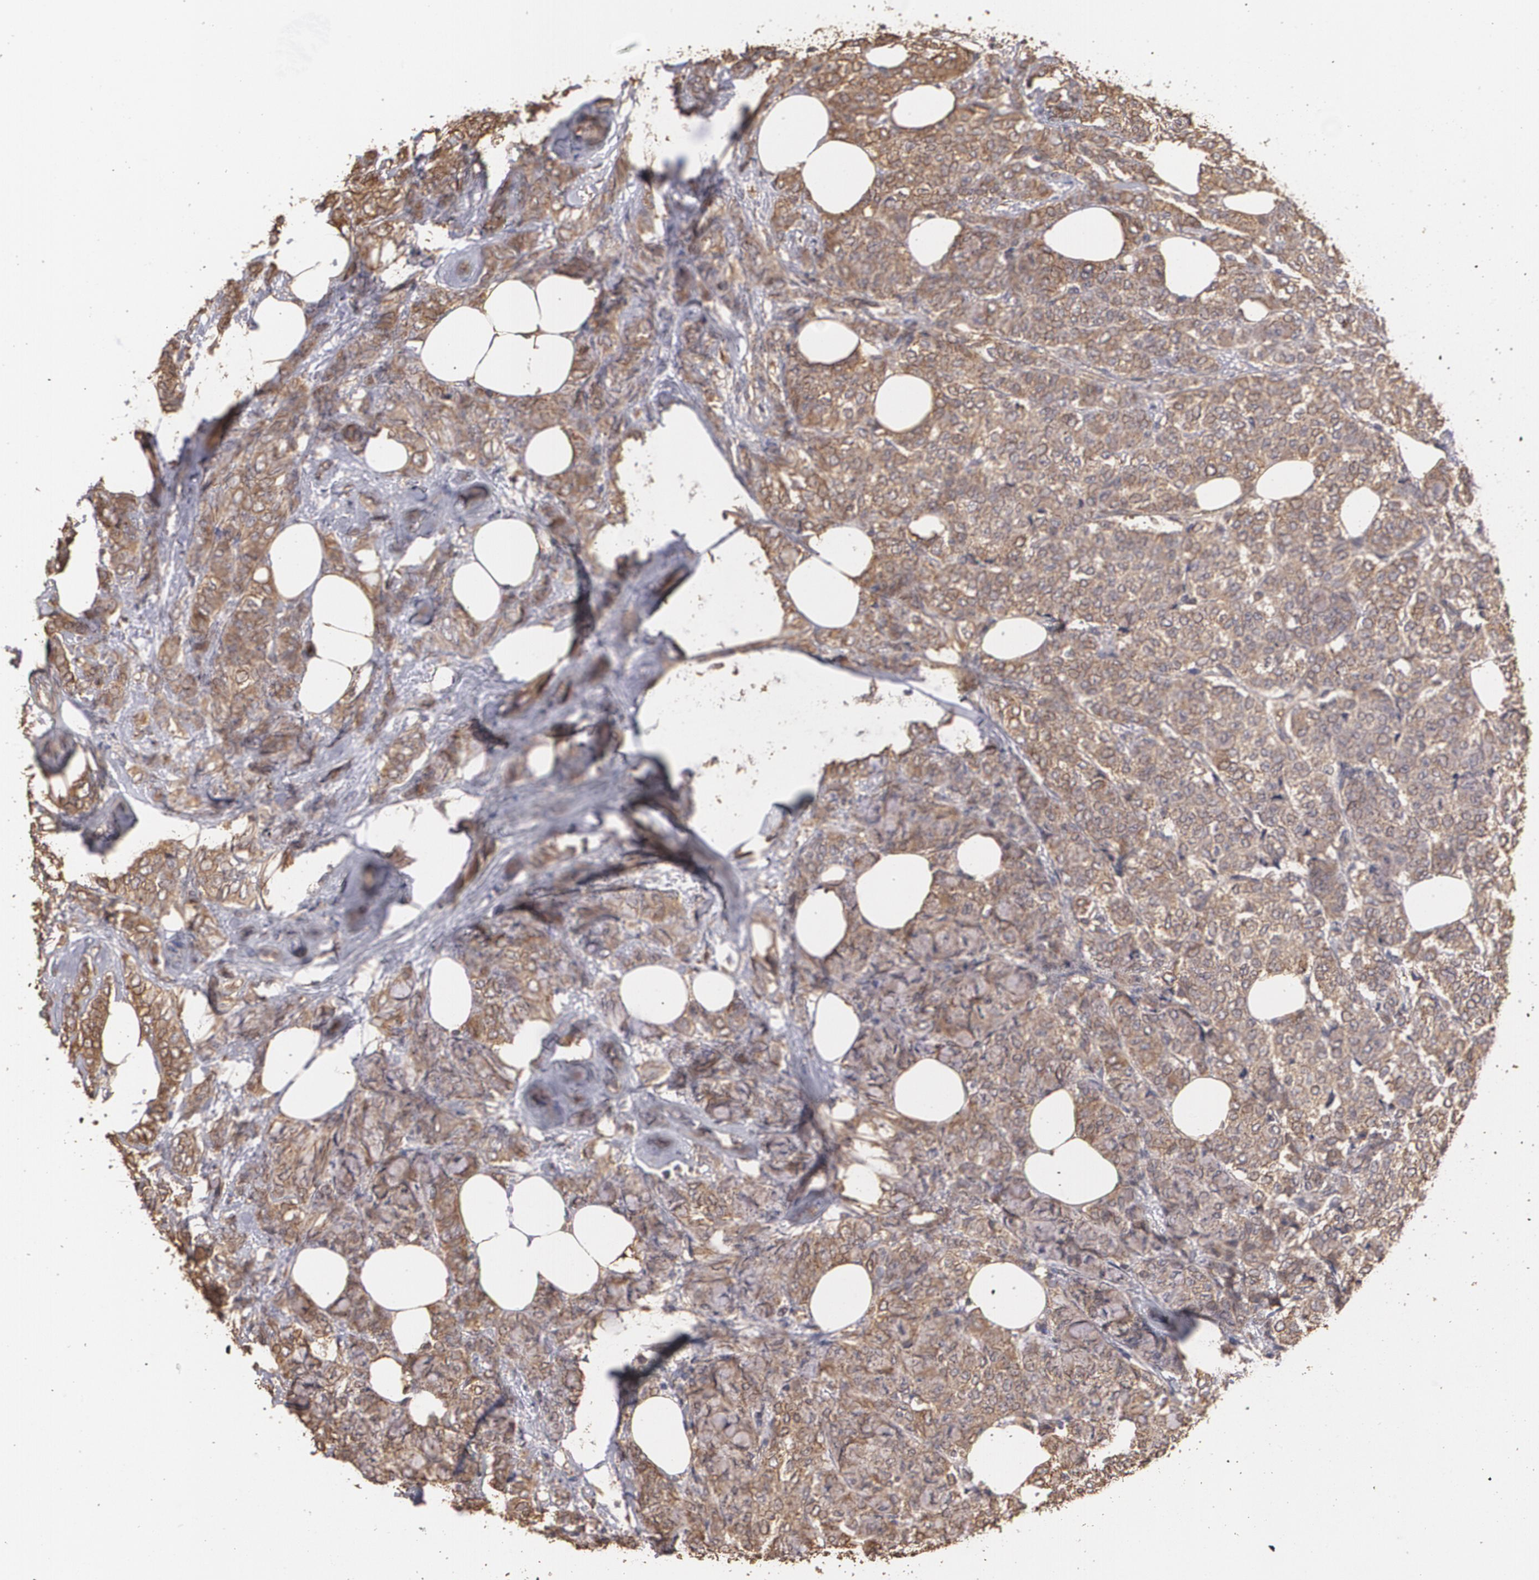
{"staining": {"intensity": "moderate", "quantity": ">75%", "location": "cytoplasmic/membranous"}, "tissue": "breast cancer", "cell_type": "Tumor cells", "image_type": "cancer", "snomed": [{"axis": "morphology", "description": "Lobular carcinoma"}, {"axis": "topography", "description": "Breast"}], "caption": "A medium amount of moderate cytoplasmic/membranous positivity is identified in approximately >75% of tumor cells in lobular carcinoma (breast) tissue.", "gene": "PON1", "patient": {"sex": "female", "age": 60}}